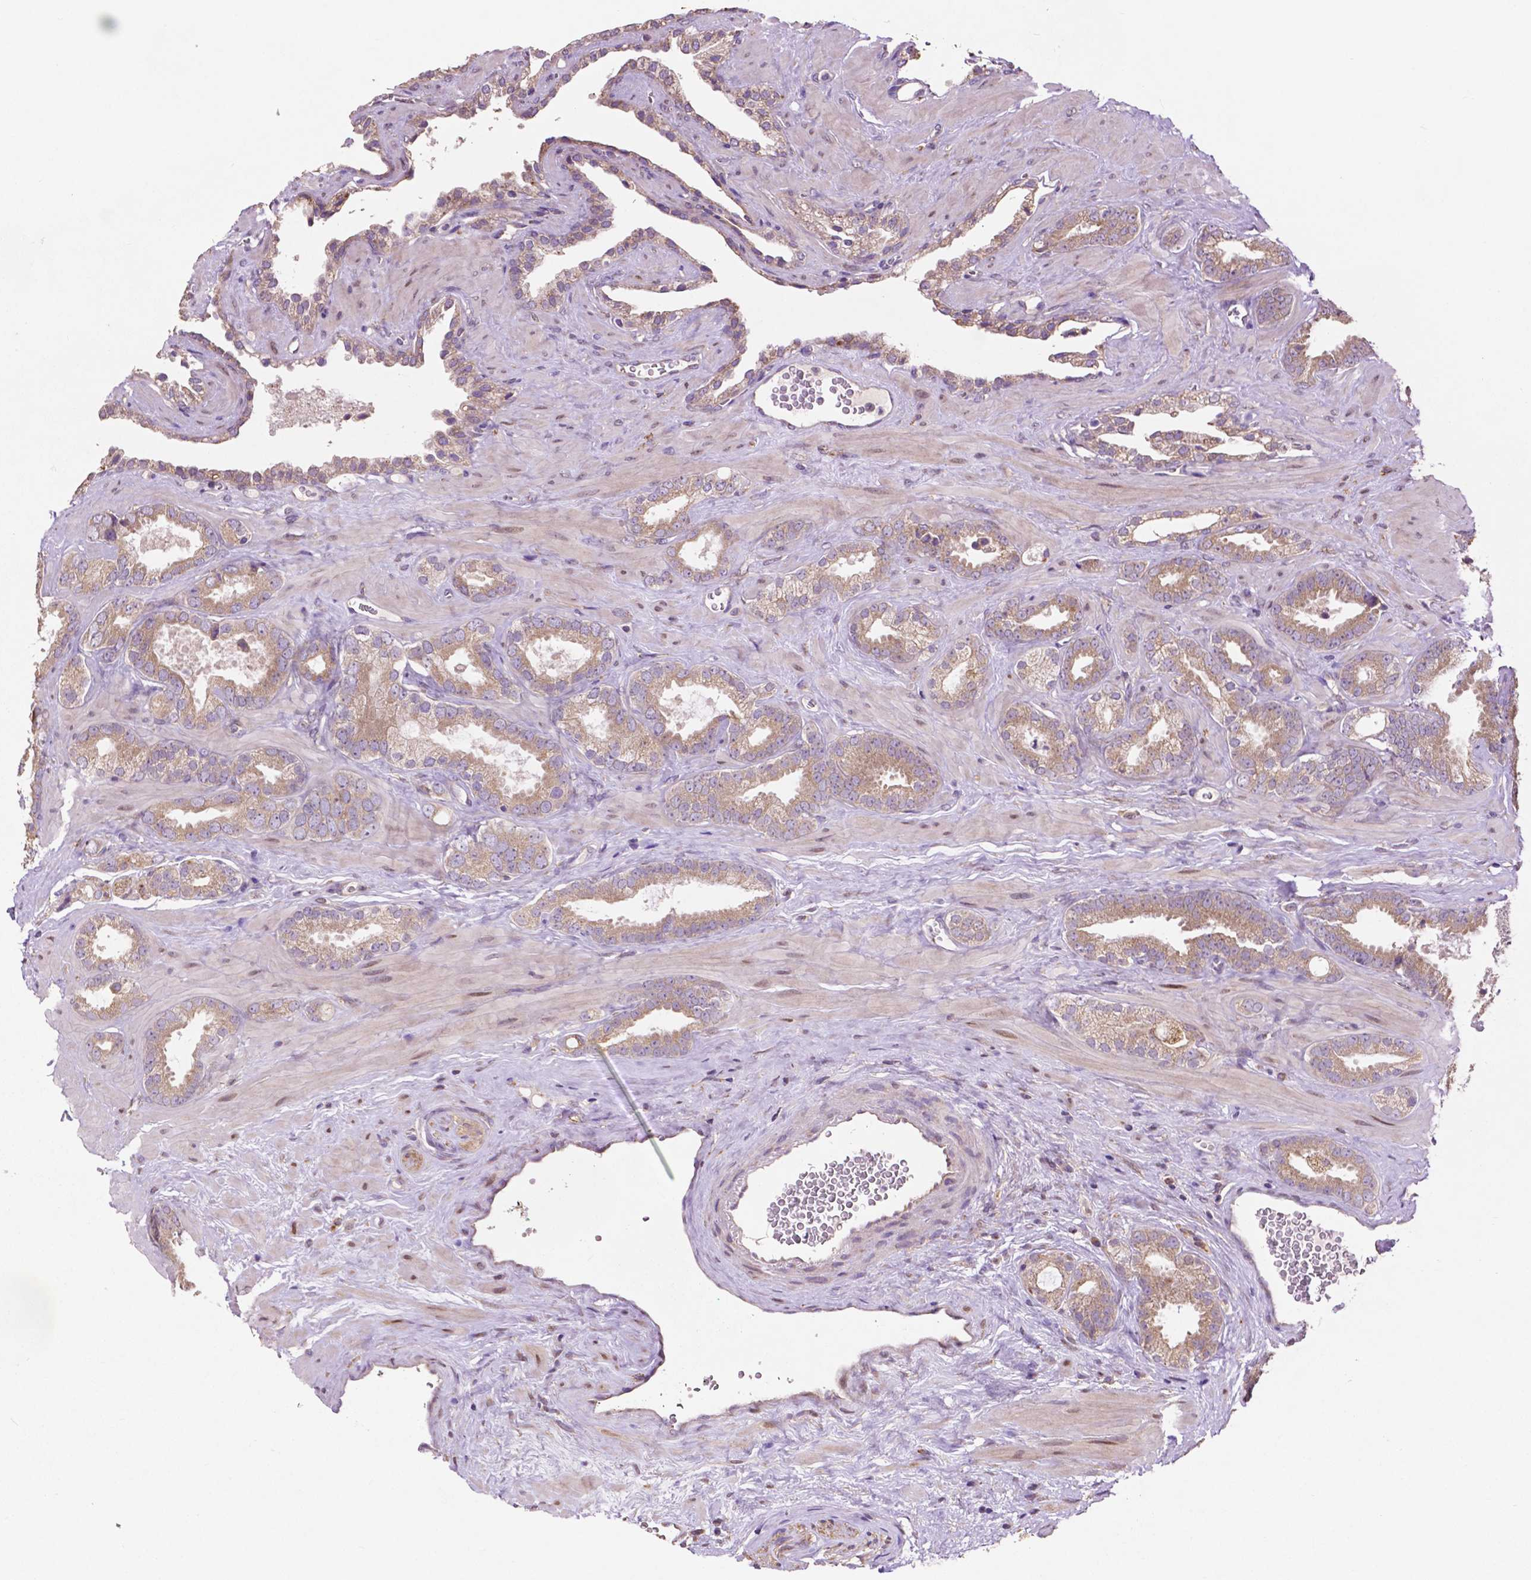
{"staining": {"intensity": "weak", "quantity": ">75%", "location": "cytoplasmic/membranous"}, "tissue": "prostate cancer", "cell_type": "Tumor cells", "image_type": "cancer", "snomed": [{"axis": "morphology", "description": "Adenocarcinoma, Low grade"}, {"axis": "topography", "description": "Prostate"}], "caption": "Prostate cancer (adenocarcinoma (low-grade)) stained with a brown dye demonstrates weak cytoplasmic/membranous positive staining in approximately >75% of tumor cells.", "gene": "MBTPS1", "patient": {"sex": "male", "age": 62}}